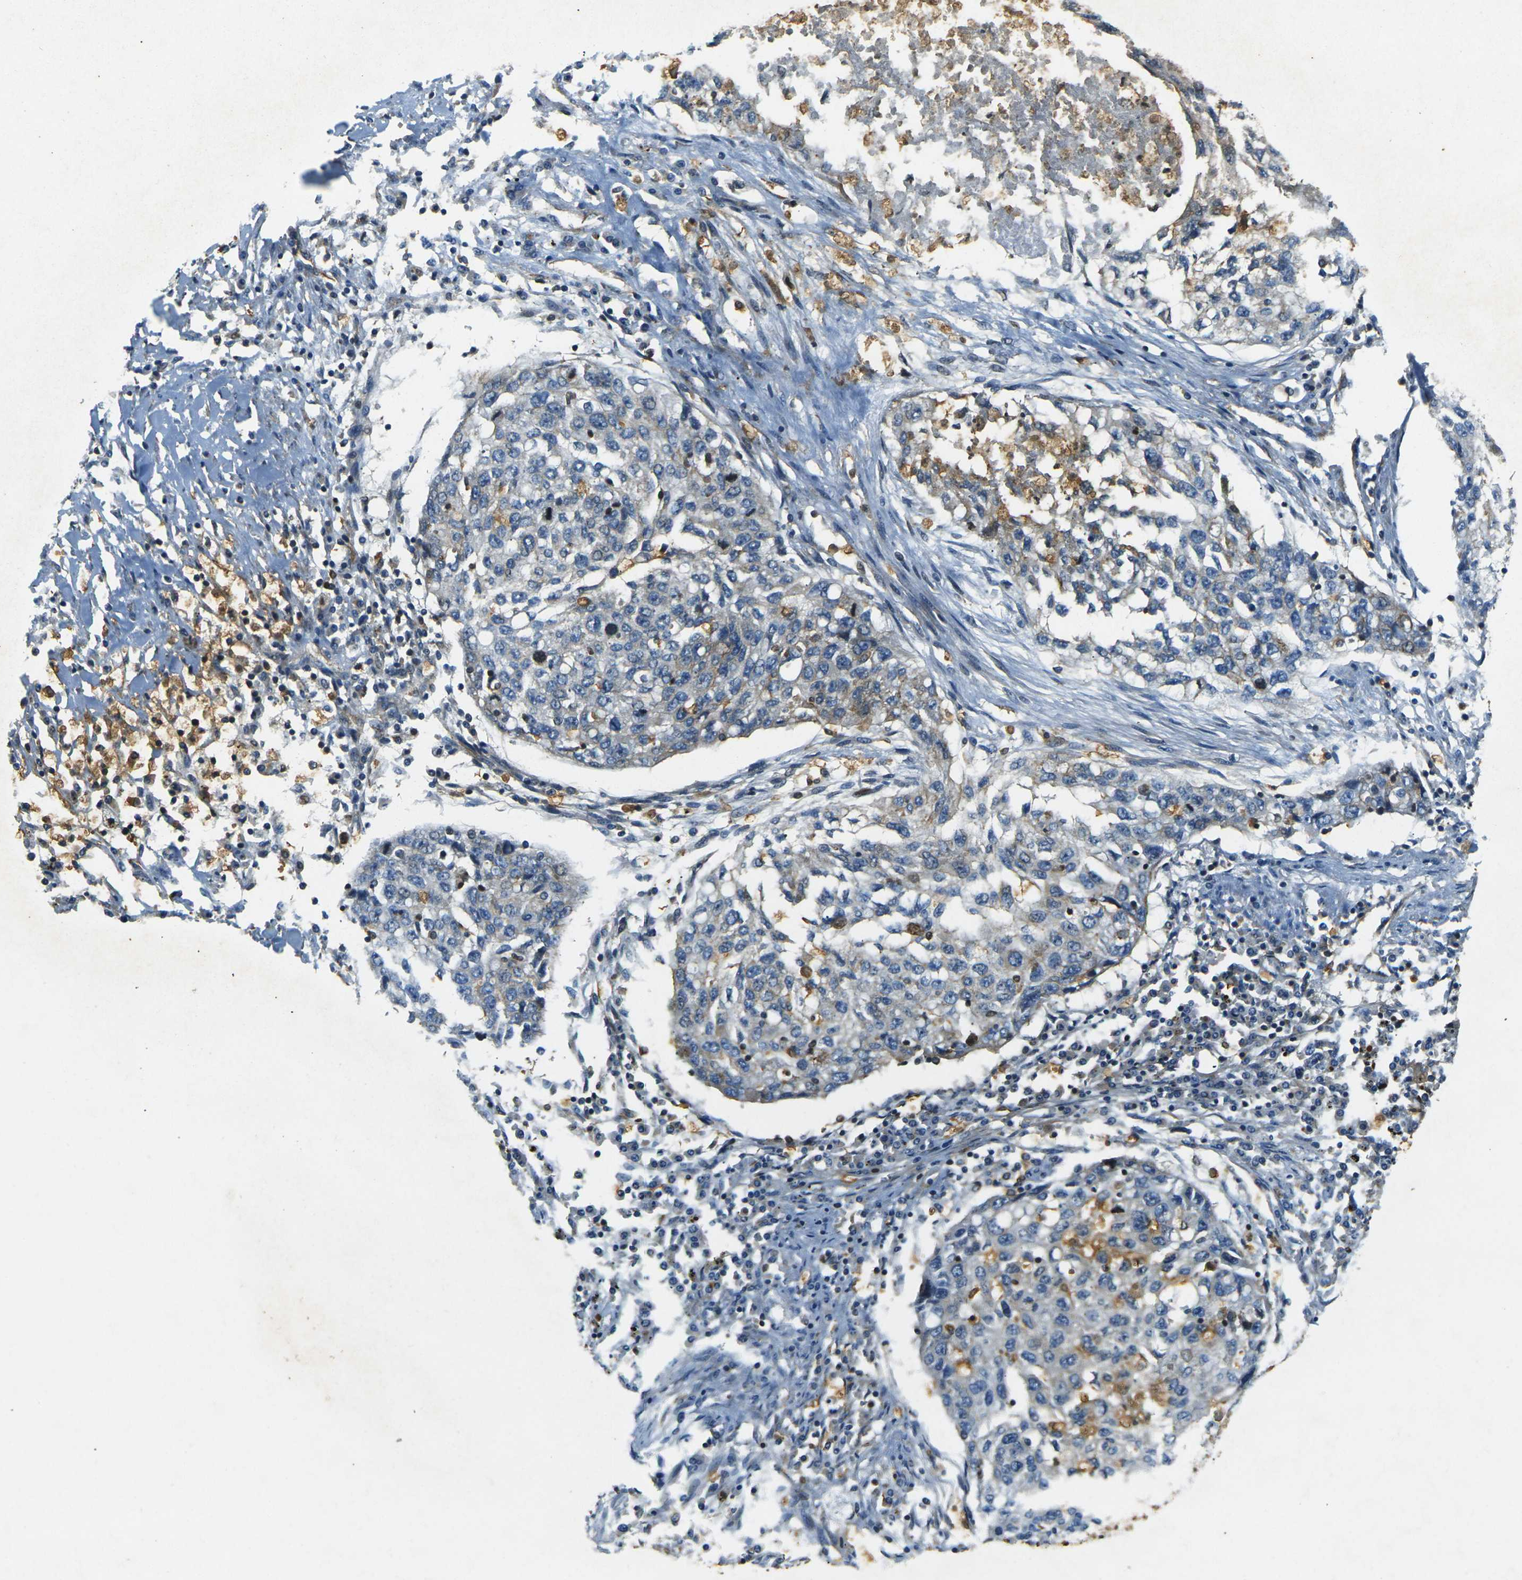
{"staining": {"intensity": "weak", "quantity": "<25%", "location": "cytoplasmic/membranous"}, "tissue": "lung cancer", "cell_type": "Tumor cells", "image_type": "cancer", "snomed": [{"axis": "morphology", "description": "Squamous cell carcinoma, NOS"}, {"axis": "topography", "description": "Lung"}], "caption": "Human lung cancer (squamous cell carcinoma) stained for a protein using immunohistochemistry reveals no staining in tumor cells.", "gene": "EPHA7", "patient": {"sex": "female", "age": 63}}